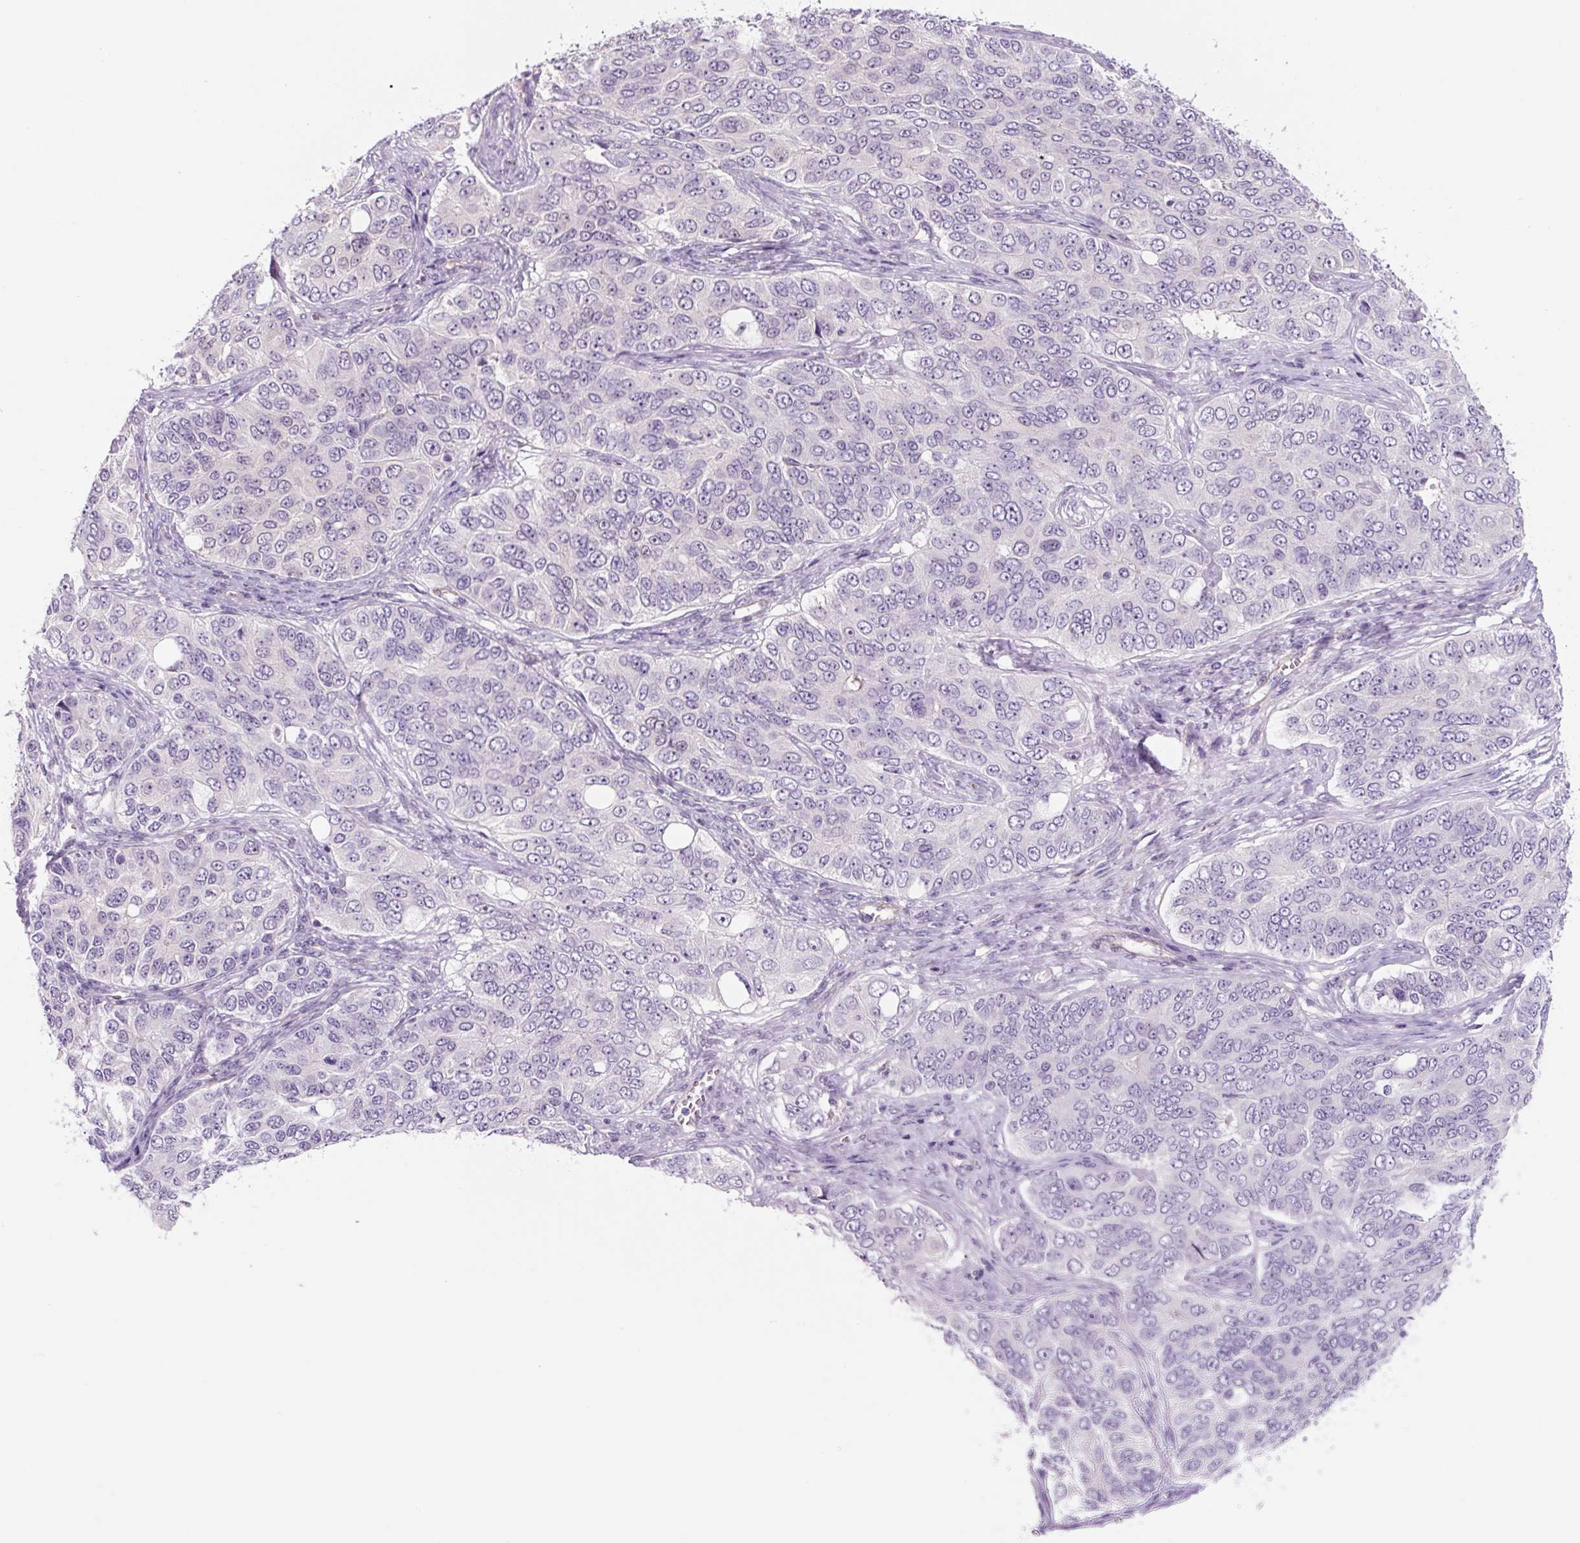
{"staining": {"intensity": "negative", "quantity": "none", "location": "none"}, "tissue": "ovarian cancer", "cell_type": "Tumor cells", "image_type": "cancer", "snomed": [{"axis": "morphology", "description": "Carcinoma, endometroid"}, {"axis": "topography", "description": "Ovary"}], "caption": "Ovarian endometroid carcinoma was stained to show a protein in brown. There is no significant positivity in tumor cells.", "gene": "CCL25", "patient": {"sex": "female", "age": 51}}